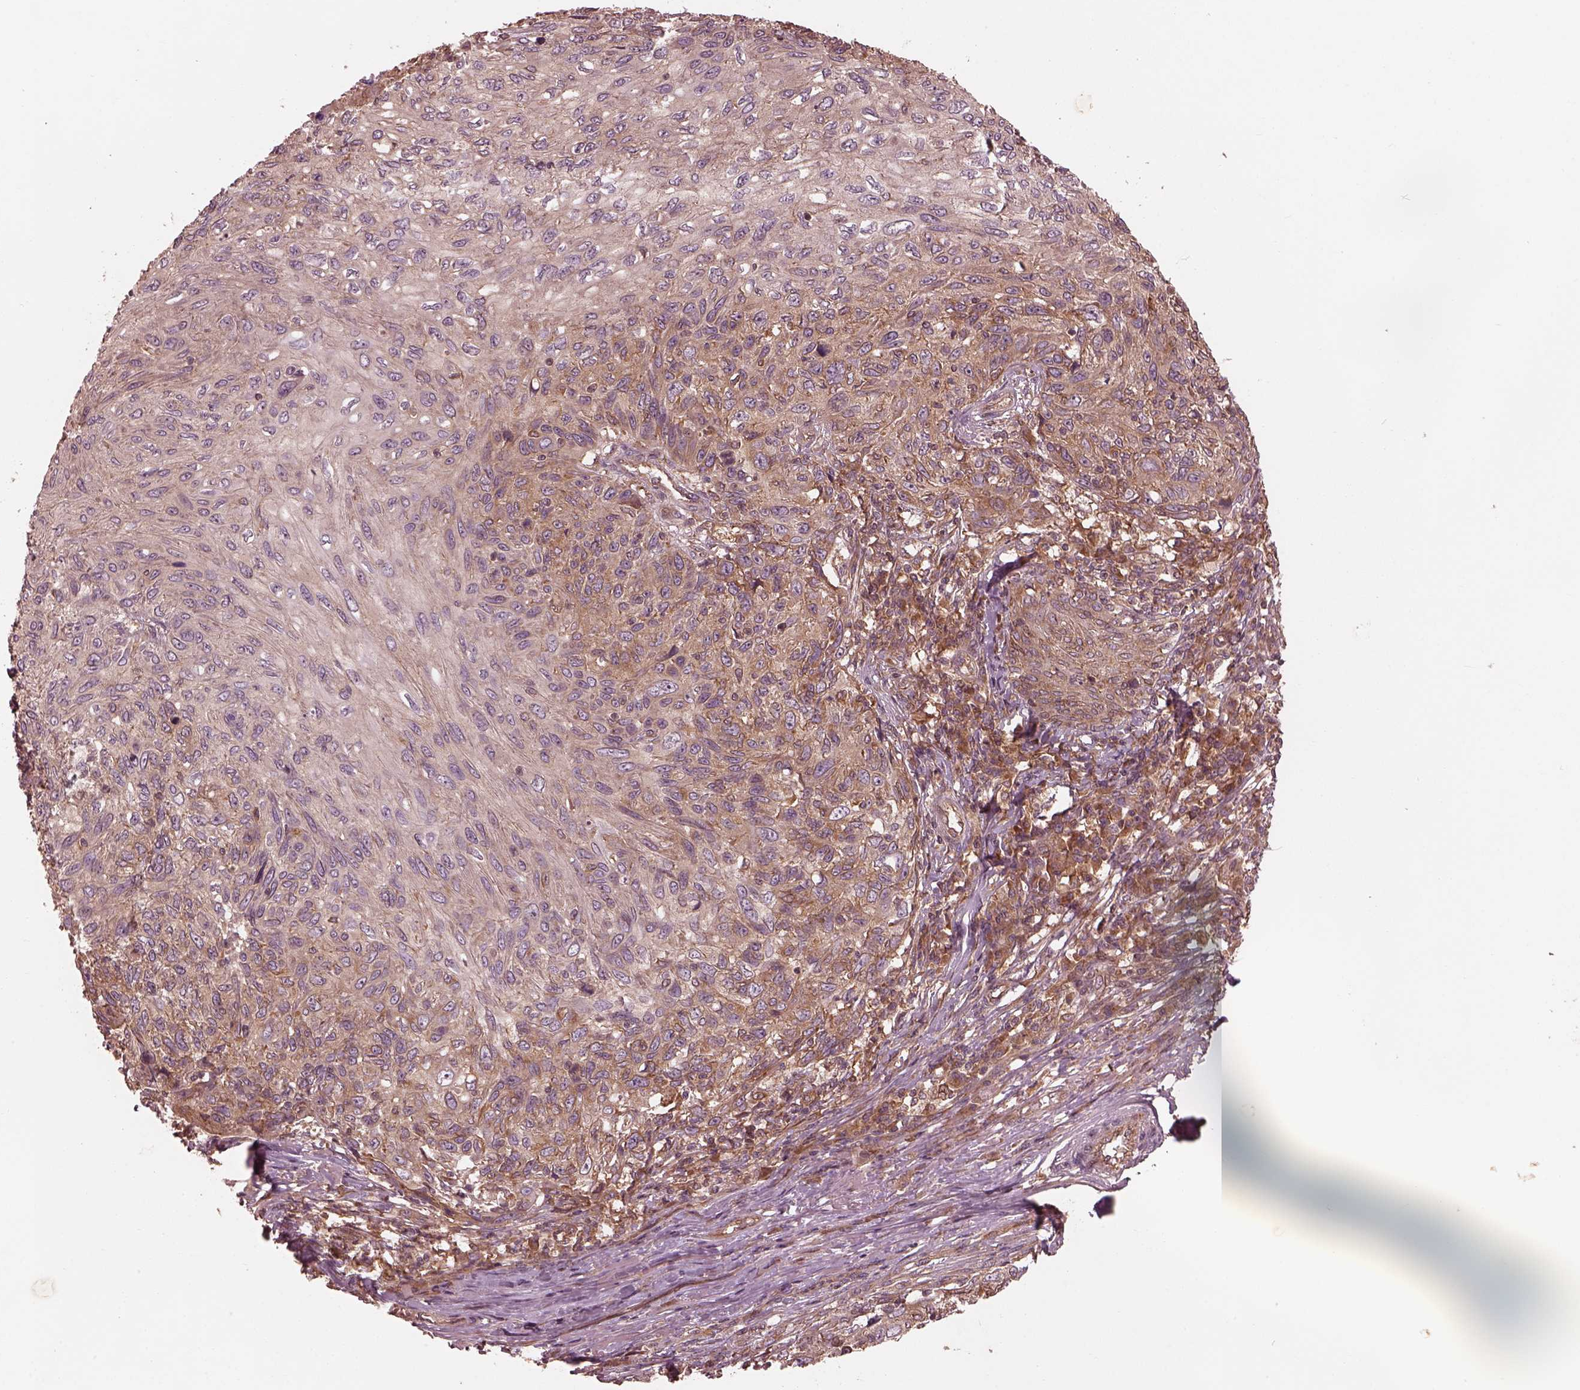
{"staining": {"intensity": "moderate", "quantity": "25%-75%", "location": "cytoplasmic/membranous"}, "tissue": "skin cancer", "cell_type": "Tumor cells", "image_type": "cancer", "snomed": [{"axis": "morphology", "description": "Squamous cell carcinoma, NOS"}, {"axis": "topography", "description": "Skin"}], "caption": "Protein staining exhibits moderate cytoplasmic/membranous positivity in about 25%-75% of tumor cells in skin squamous cell carcinoma.", "gene": "PIK3R2", "patient": {"sex": "male", "age": 92}}